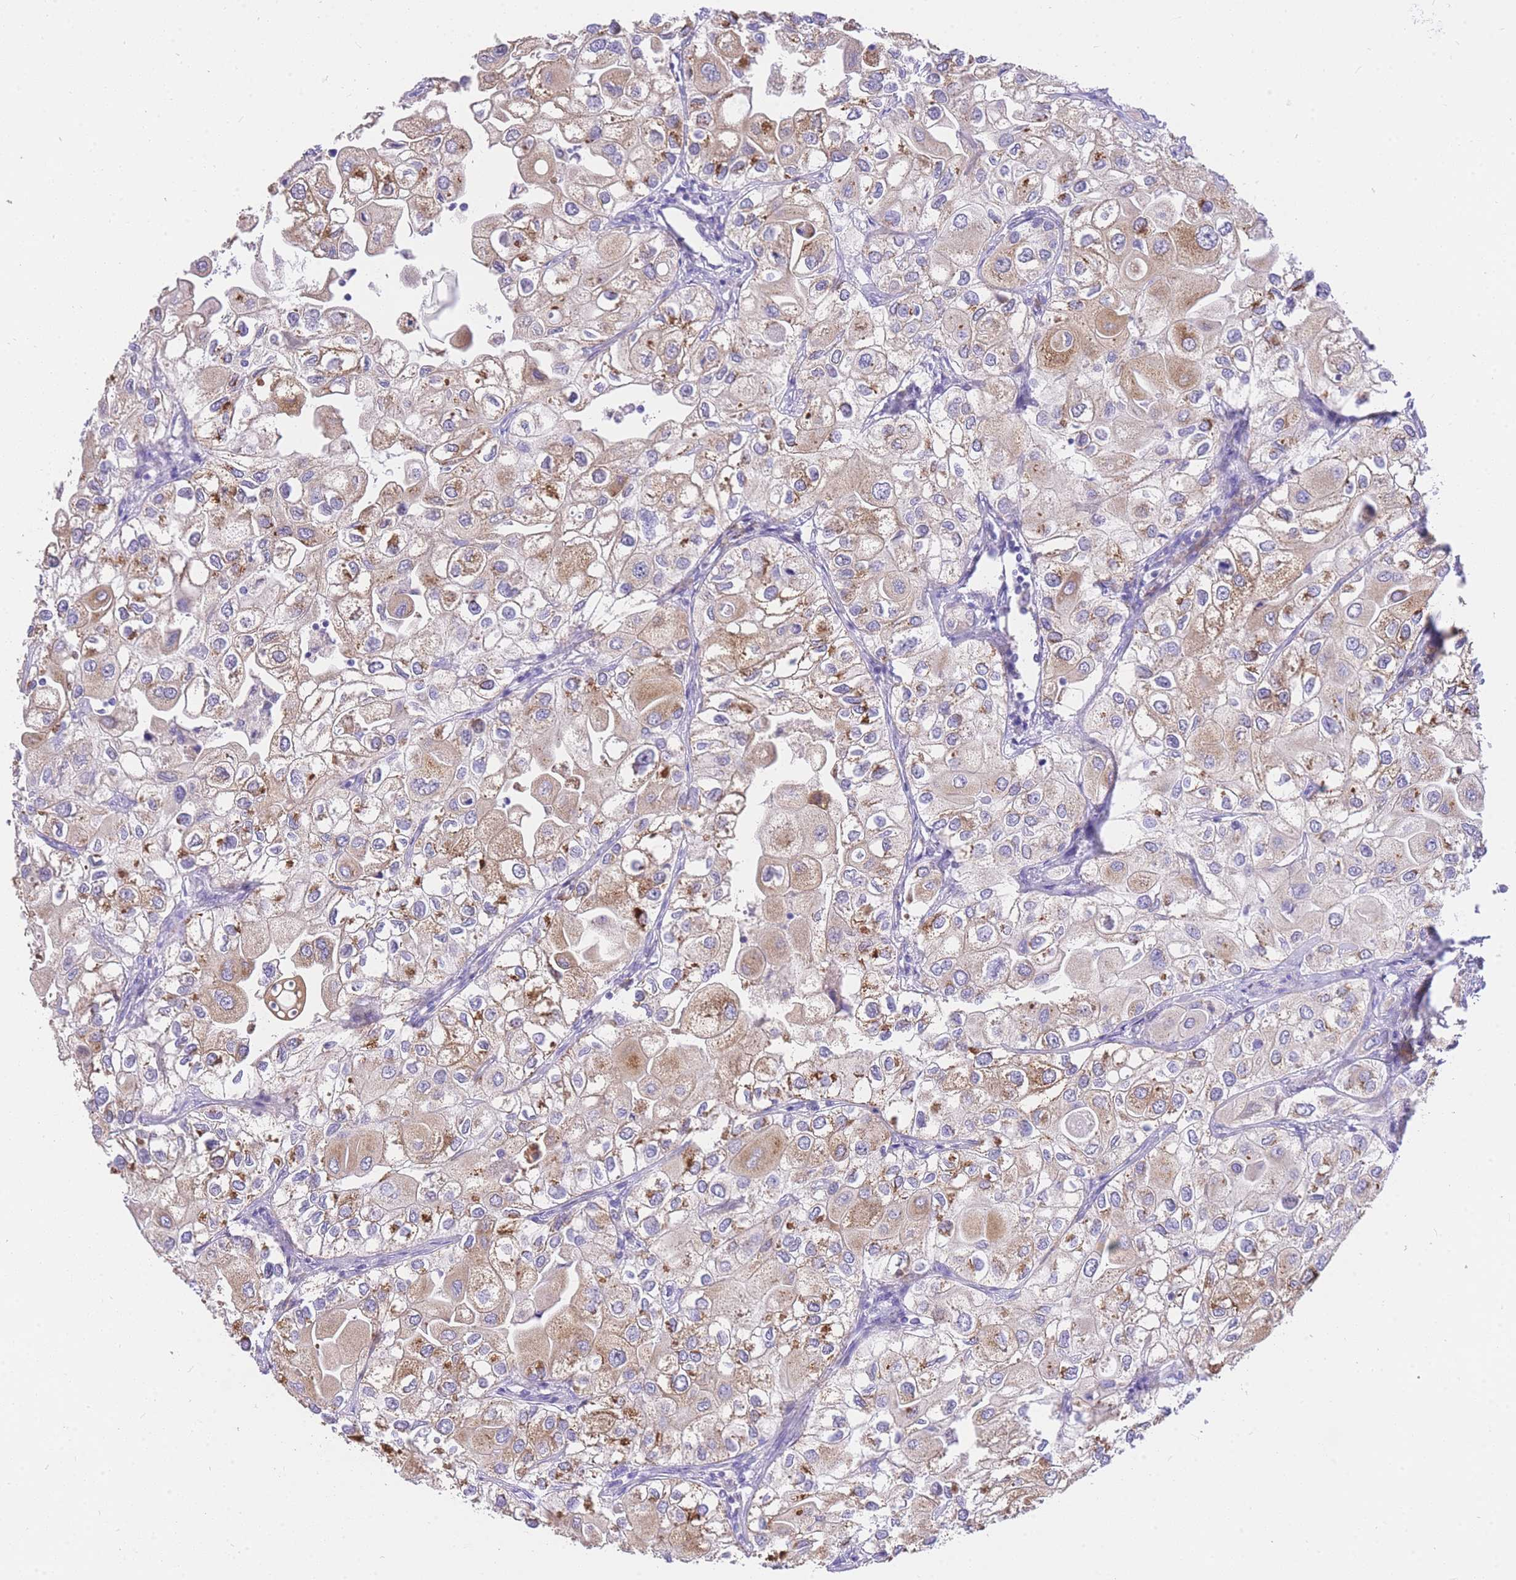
{"staining": {"intensity": "weak", "quantity": "25%-75%", "location": "cytoplasmic/membranous"}, "tissue": "urothelial cancer", "cell_type": "Tumor cells", "image_type": "cancer", "snomed": [{"axis": "morphology", "description": "Urothelial carcinoma, High grade"}, {"axis": "topography", "description": "Urinary bladder"}], "caption": "Human urothelial cancer stained with a protein marker exhibits weak staining in tumor cells.", "gene": "C2orf88", "patient": {"sex": "male", "age": 64}}